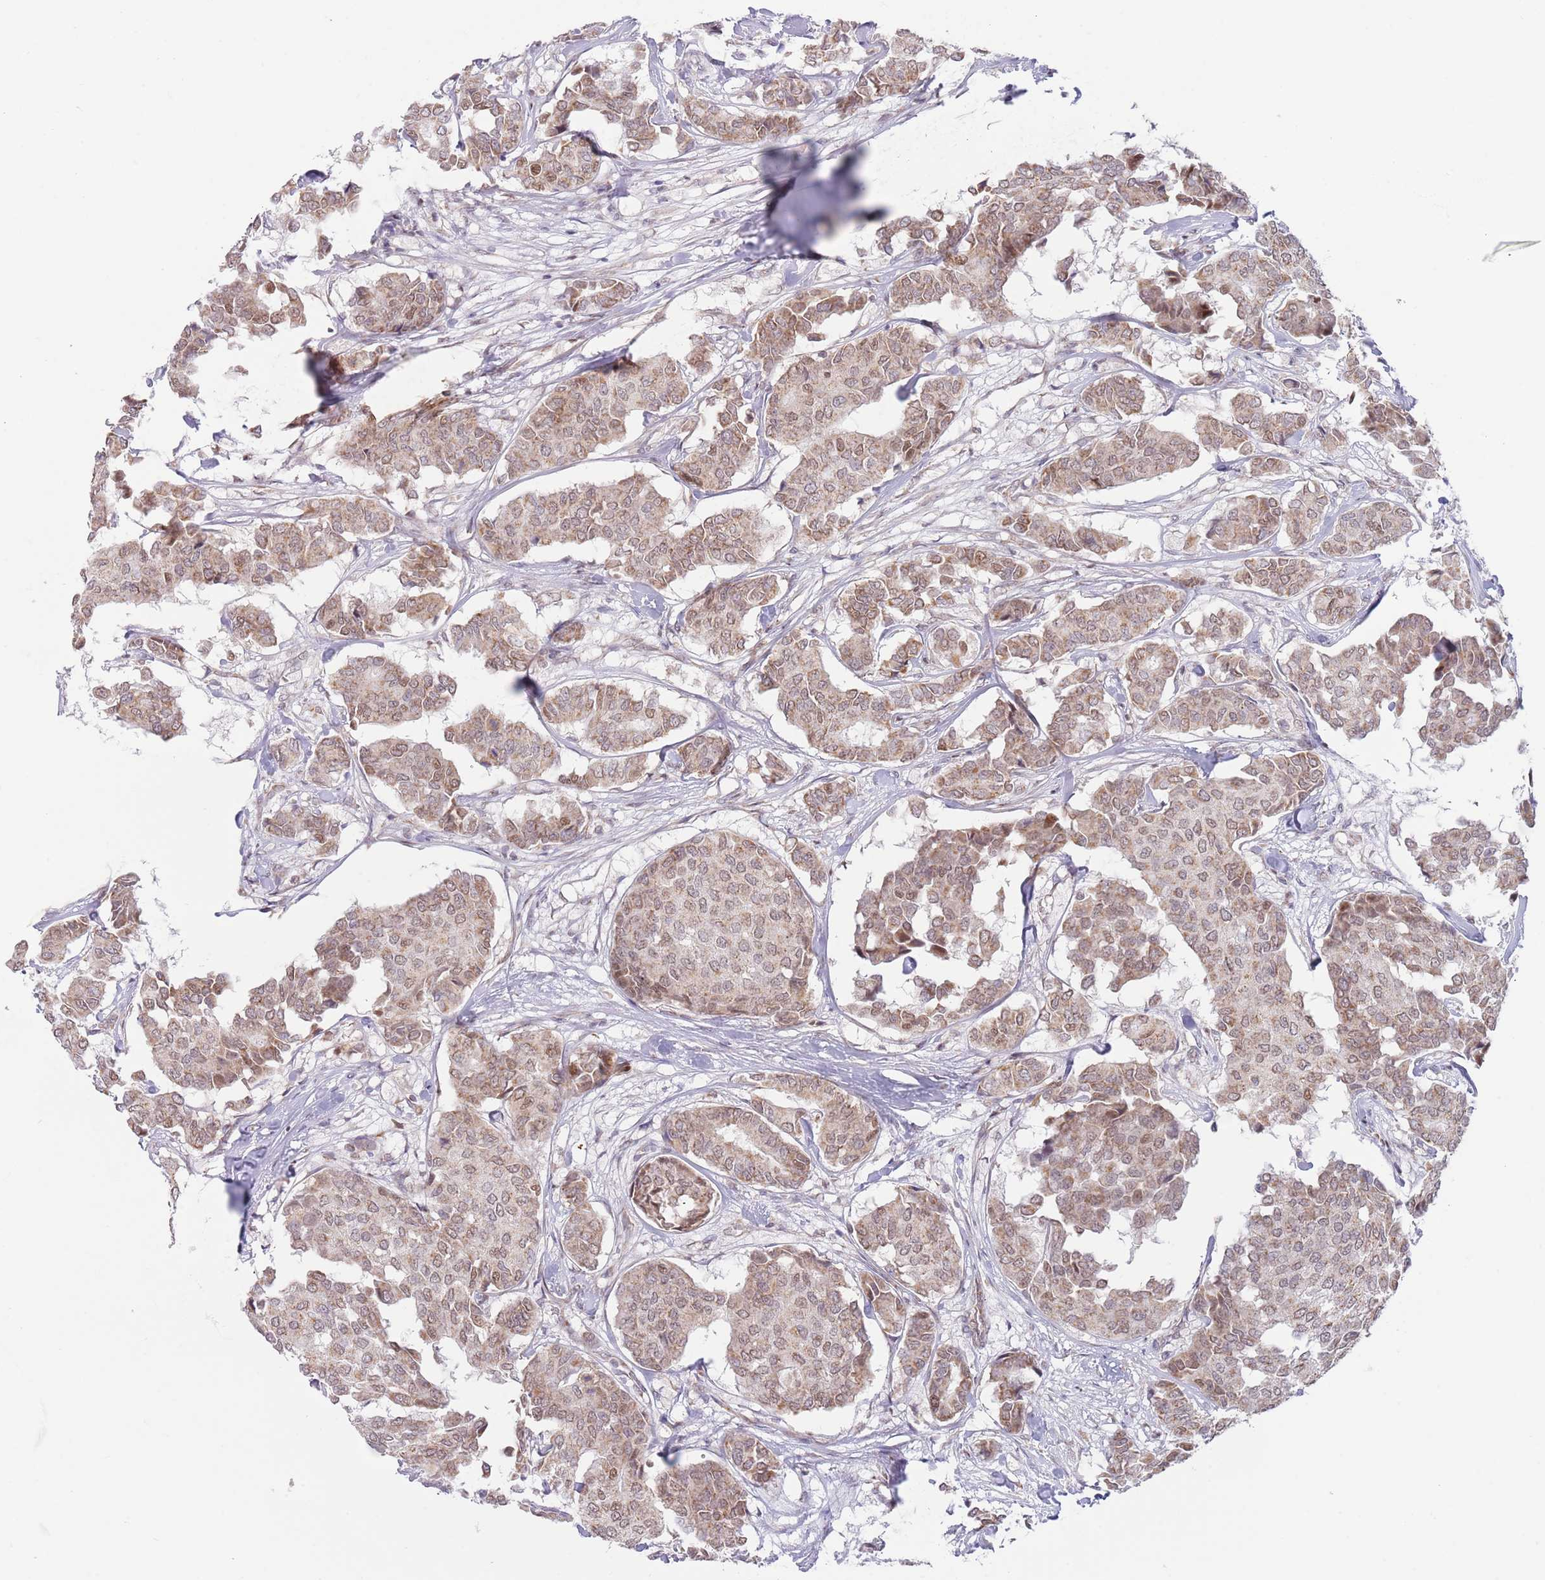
{"staining": {"intensity": "moderate", "quantity": ">75%", "location": "cytoplasmic/membranous"}, "tissue": "breast cancer", "cell_type": "Tumor cells", "image_type": "cancer", "snomed": [{"axis": "morphology", "description": "Duct carcinoma"}, {"axis": "topography", "description": "Breast"}], "caption": "DAB immunohistochemical staining of human breast cancer shows moderate cytoplasmic/membranous protein expression in approximately >75% of tumor cells.", "gene": "TIMM13", "patient": {"sex": "female", "age": 75}}